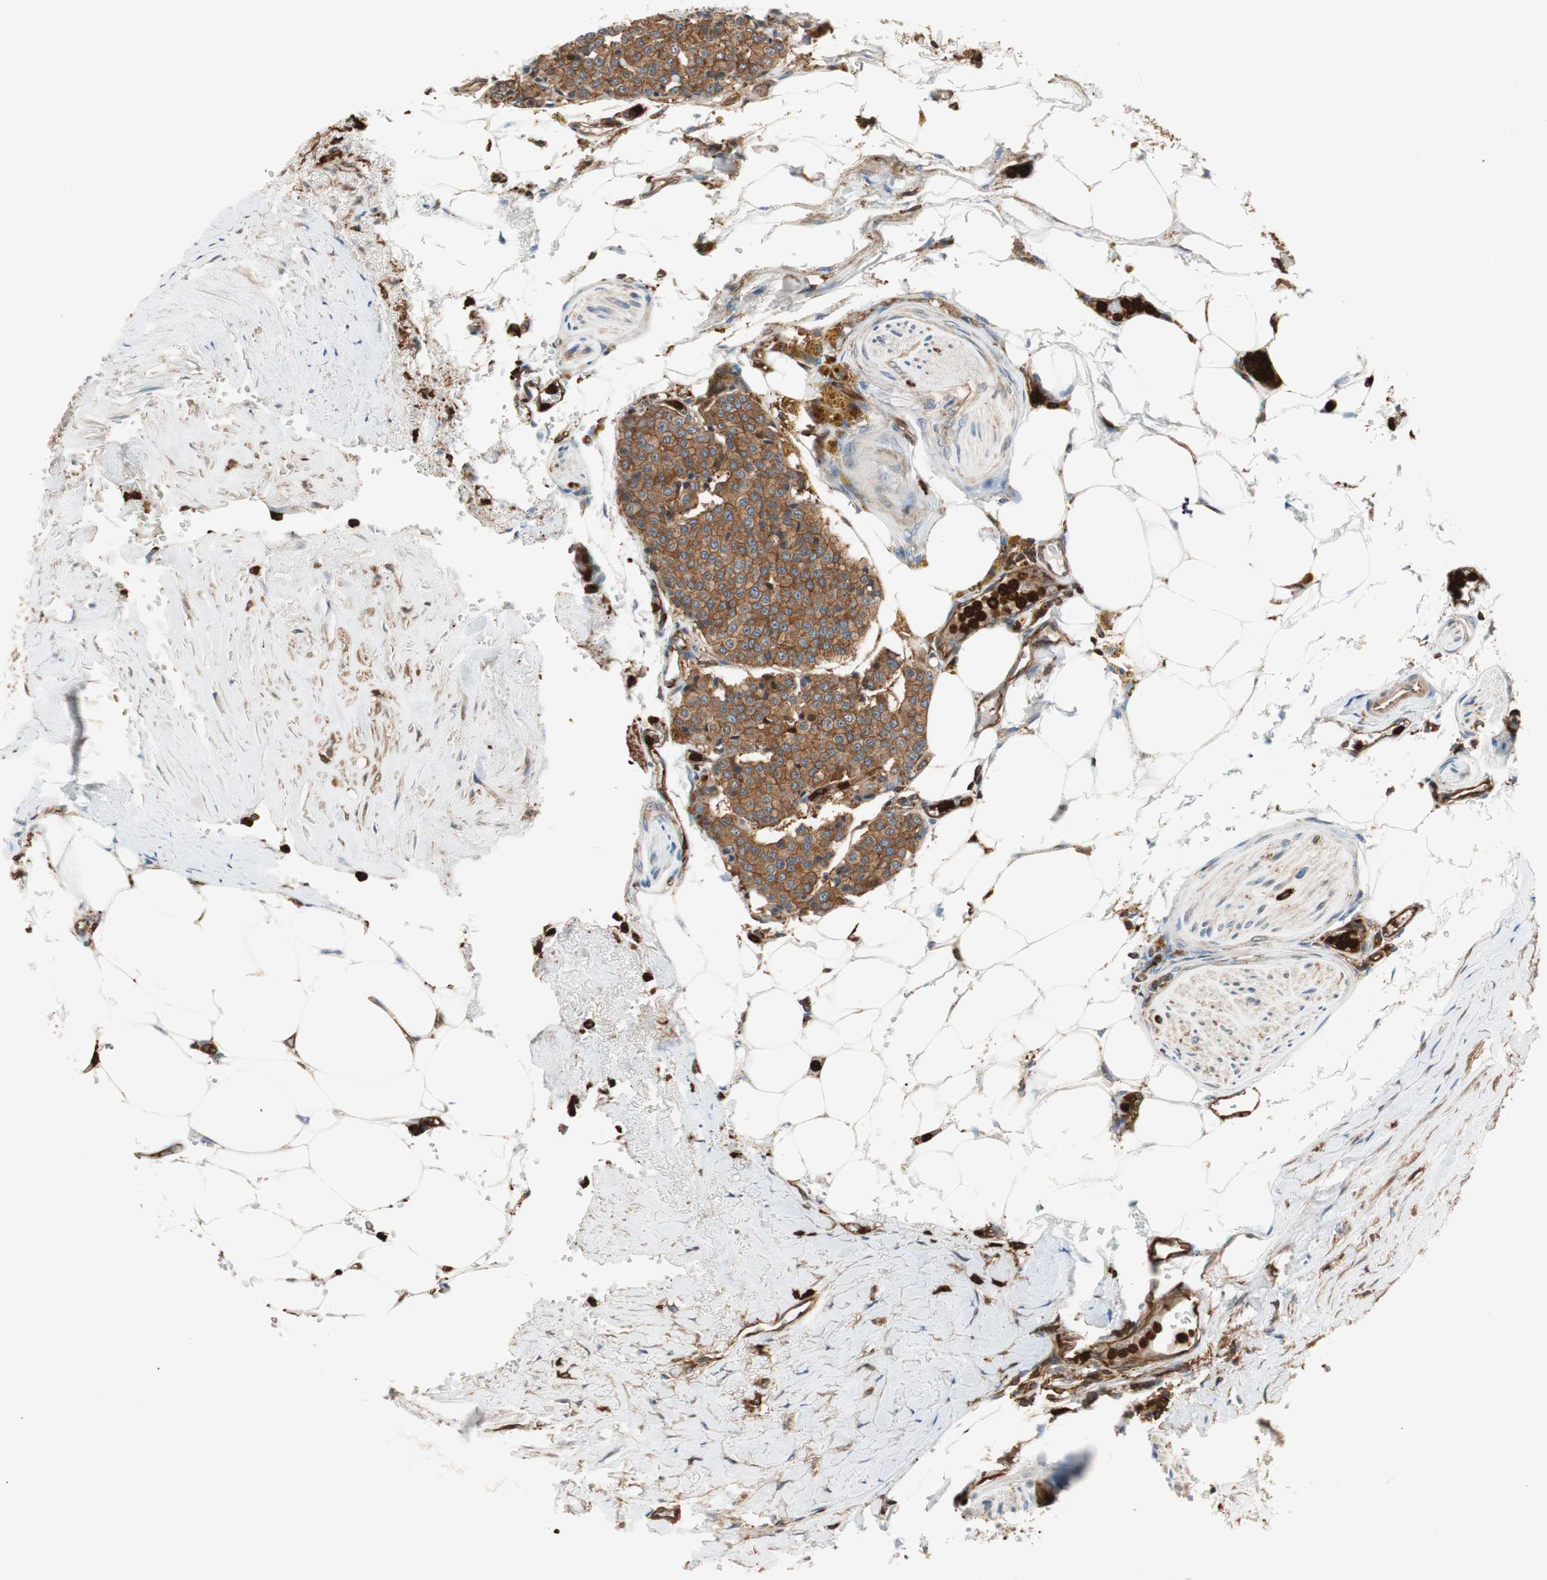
{"staining": {"intensity": "strong", "quantity": ">75%", "location": "cytoplasmic/membranous"}, "tissue": "carcinoid", "cell_type": "Tumor cells", "image_type": "cancer", "snomed": [{"axis": "morphology", "description": "Carcinoid, malignant, NOS"}, {"axis": "topography", "description": "Colon"}], "caption": "Immunohistochemistry (IHC) staining of malignant carcinoid, which reveals high levels of strong cytoplasmic/membranous expression in about >75% of tumor cells indicating strong cytoplasmic/membranous protein expression. The staining was performed using DAB (brown) for protein detection and nuclei were counterstained in hematoxylin (blue).", "gene": "VASP", "patient": {"sex": "female", "age": 61}}